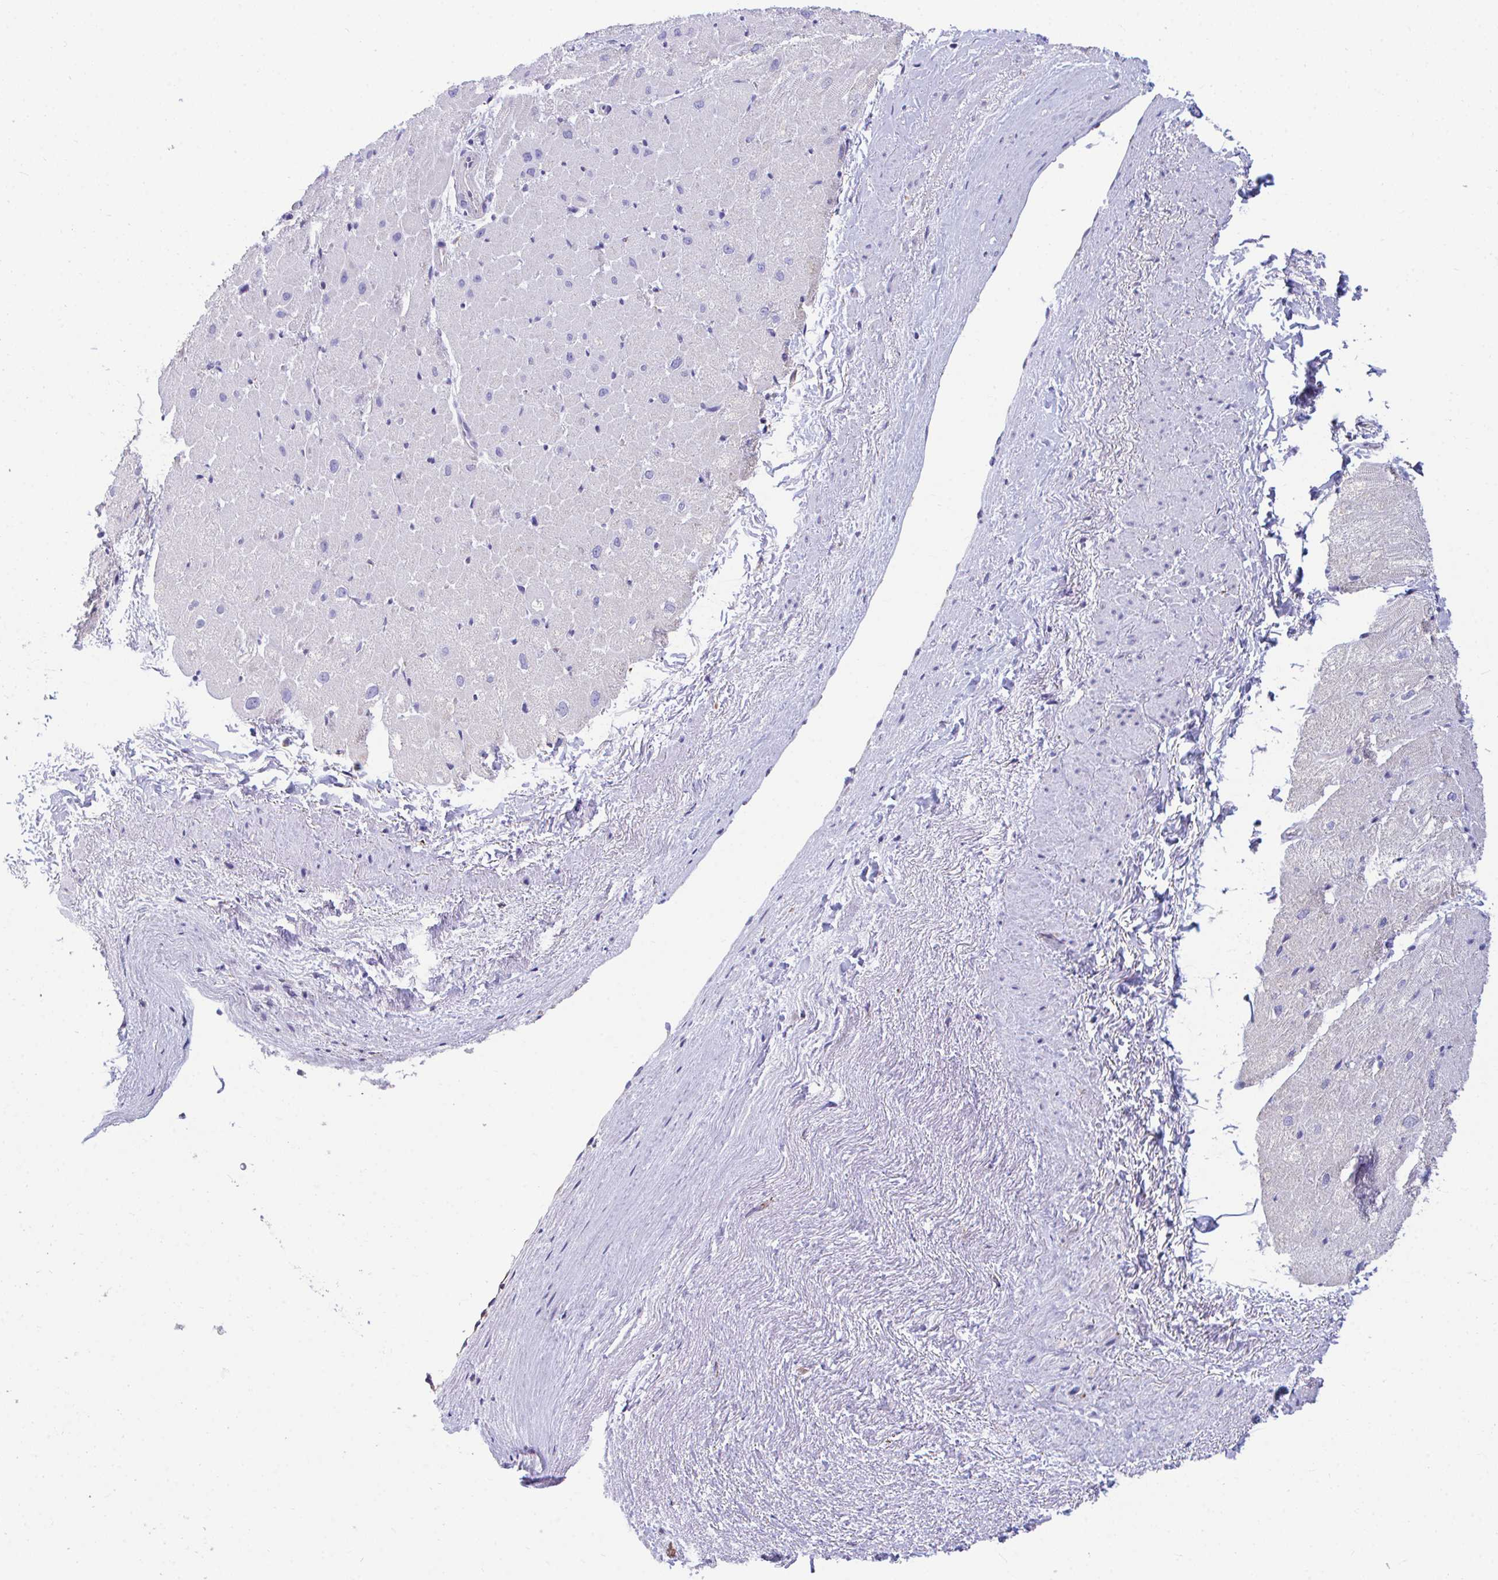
{"staining": {"intensity": "weak", "quantity": "<25%", "location": "cytoplasmic/membranous"}, "tissue": "heart muscle", "cell_type": "Cardiomyocytes", "image_type": "normal", "snomed": [{"axis": "morphology", "description": "Normal tissue, NOS"}, {"axis": "topography", "description": "Heart"}], "caption": "Unremarkable heart muscle was stained to show a protein in brown. There is no significant staining in cardiomyocytes.", "gene": "PIGK", "patient": {"sex": "male", "age": 62}}